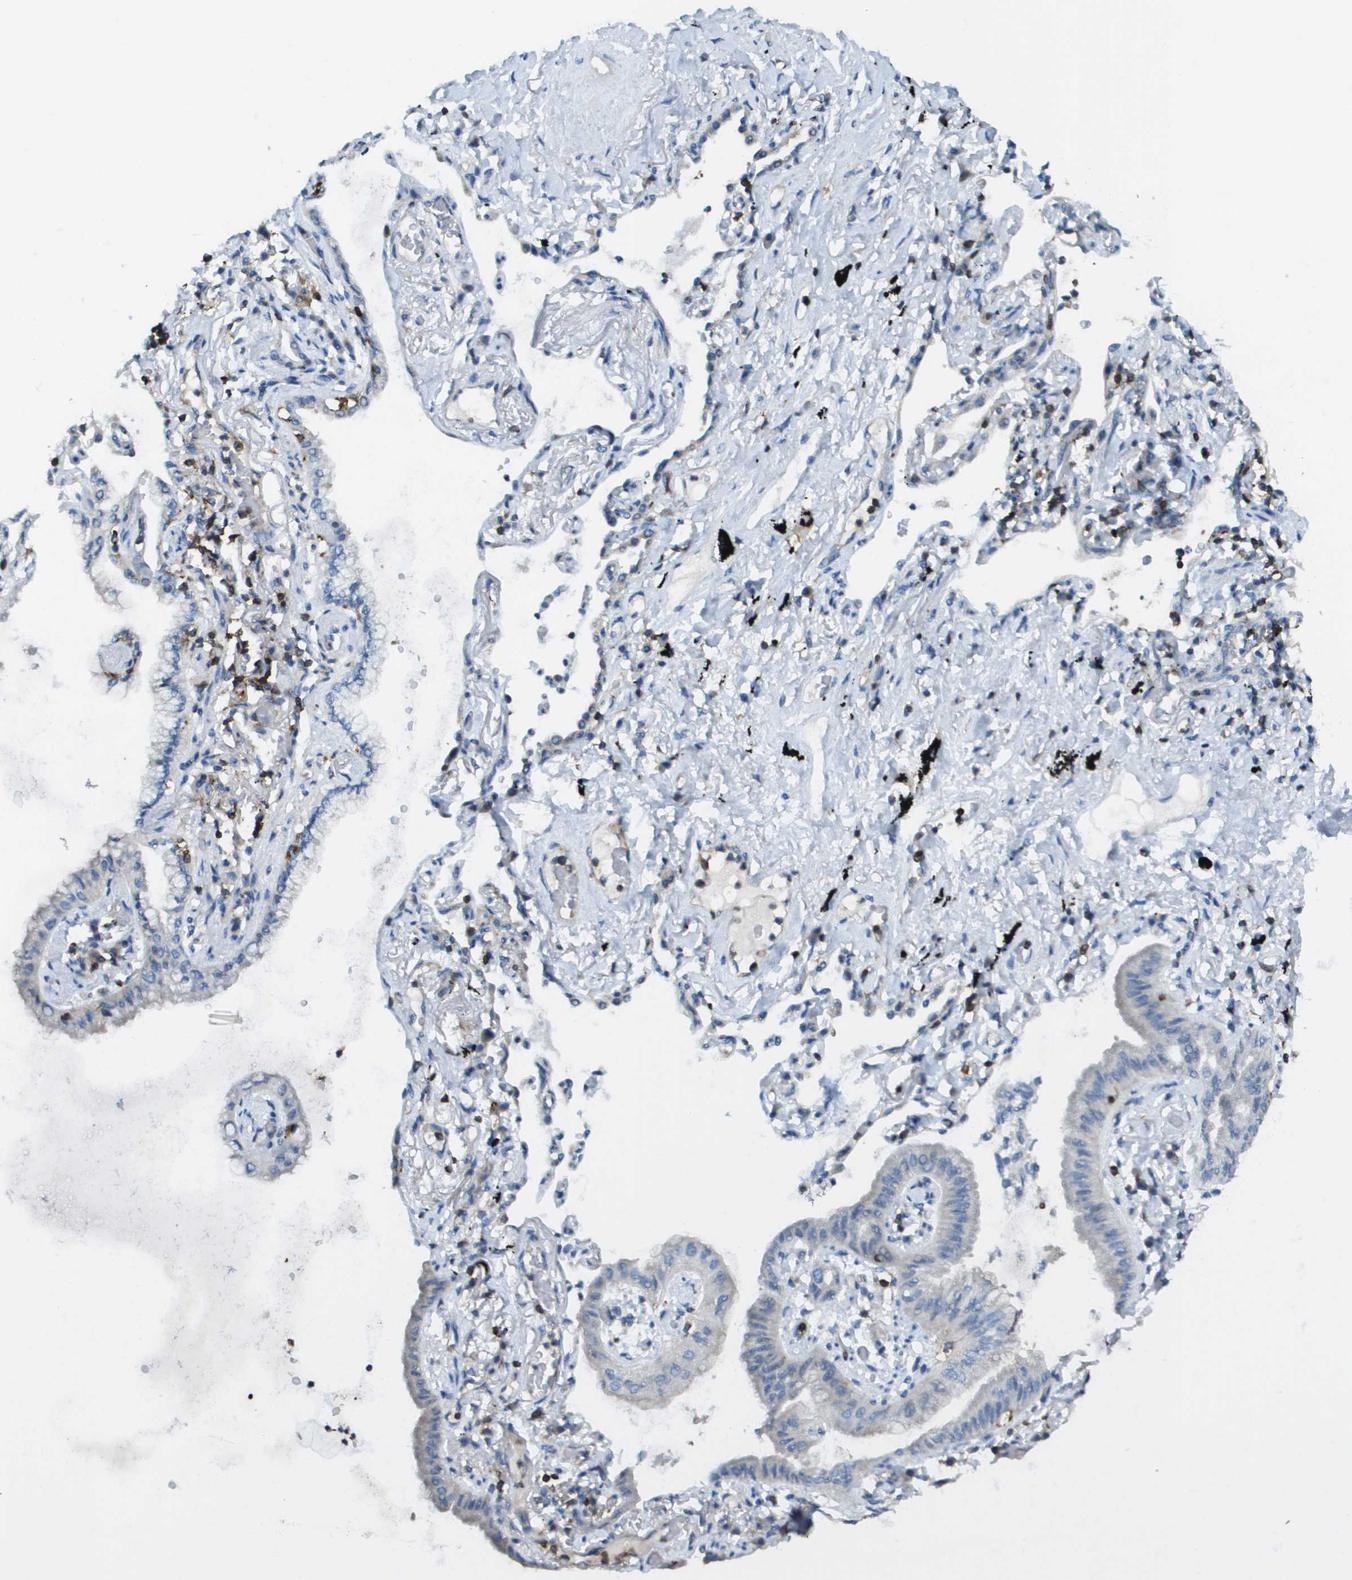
{"staining": {"intensity": "negative", "quantity": "none", "location": "none"}, "tissue": "lung cancer", "cell_type": "Tumor cells", "image_type": "cancer", "snomed": [{"axis": "morphology", "description": "Normal tissue, NOS"}, {"axis": "morphology", "description": "Adenocarcinoma, NOS"}, {"axis": "topography", "description": "Bronchus"}, {"axis": "topography", "description": "Lung"}], "caption": "A histopathology image of human lung cancer (adenocarcinoma) is negative for staining in tumor cells. (Immunohistochemistry (ihc), brightfield microscopy, high magnification).", "gene": "APBB1IP", "patient": {"sex": "female", "age": 70}}